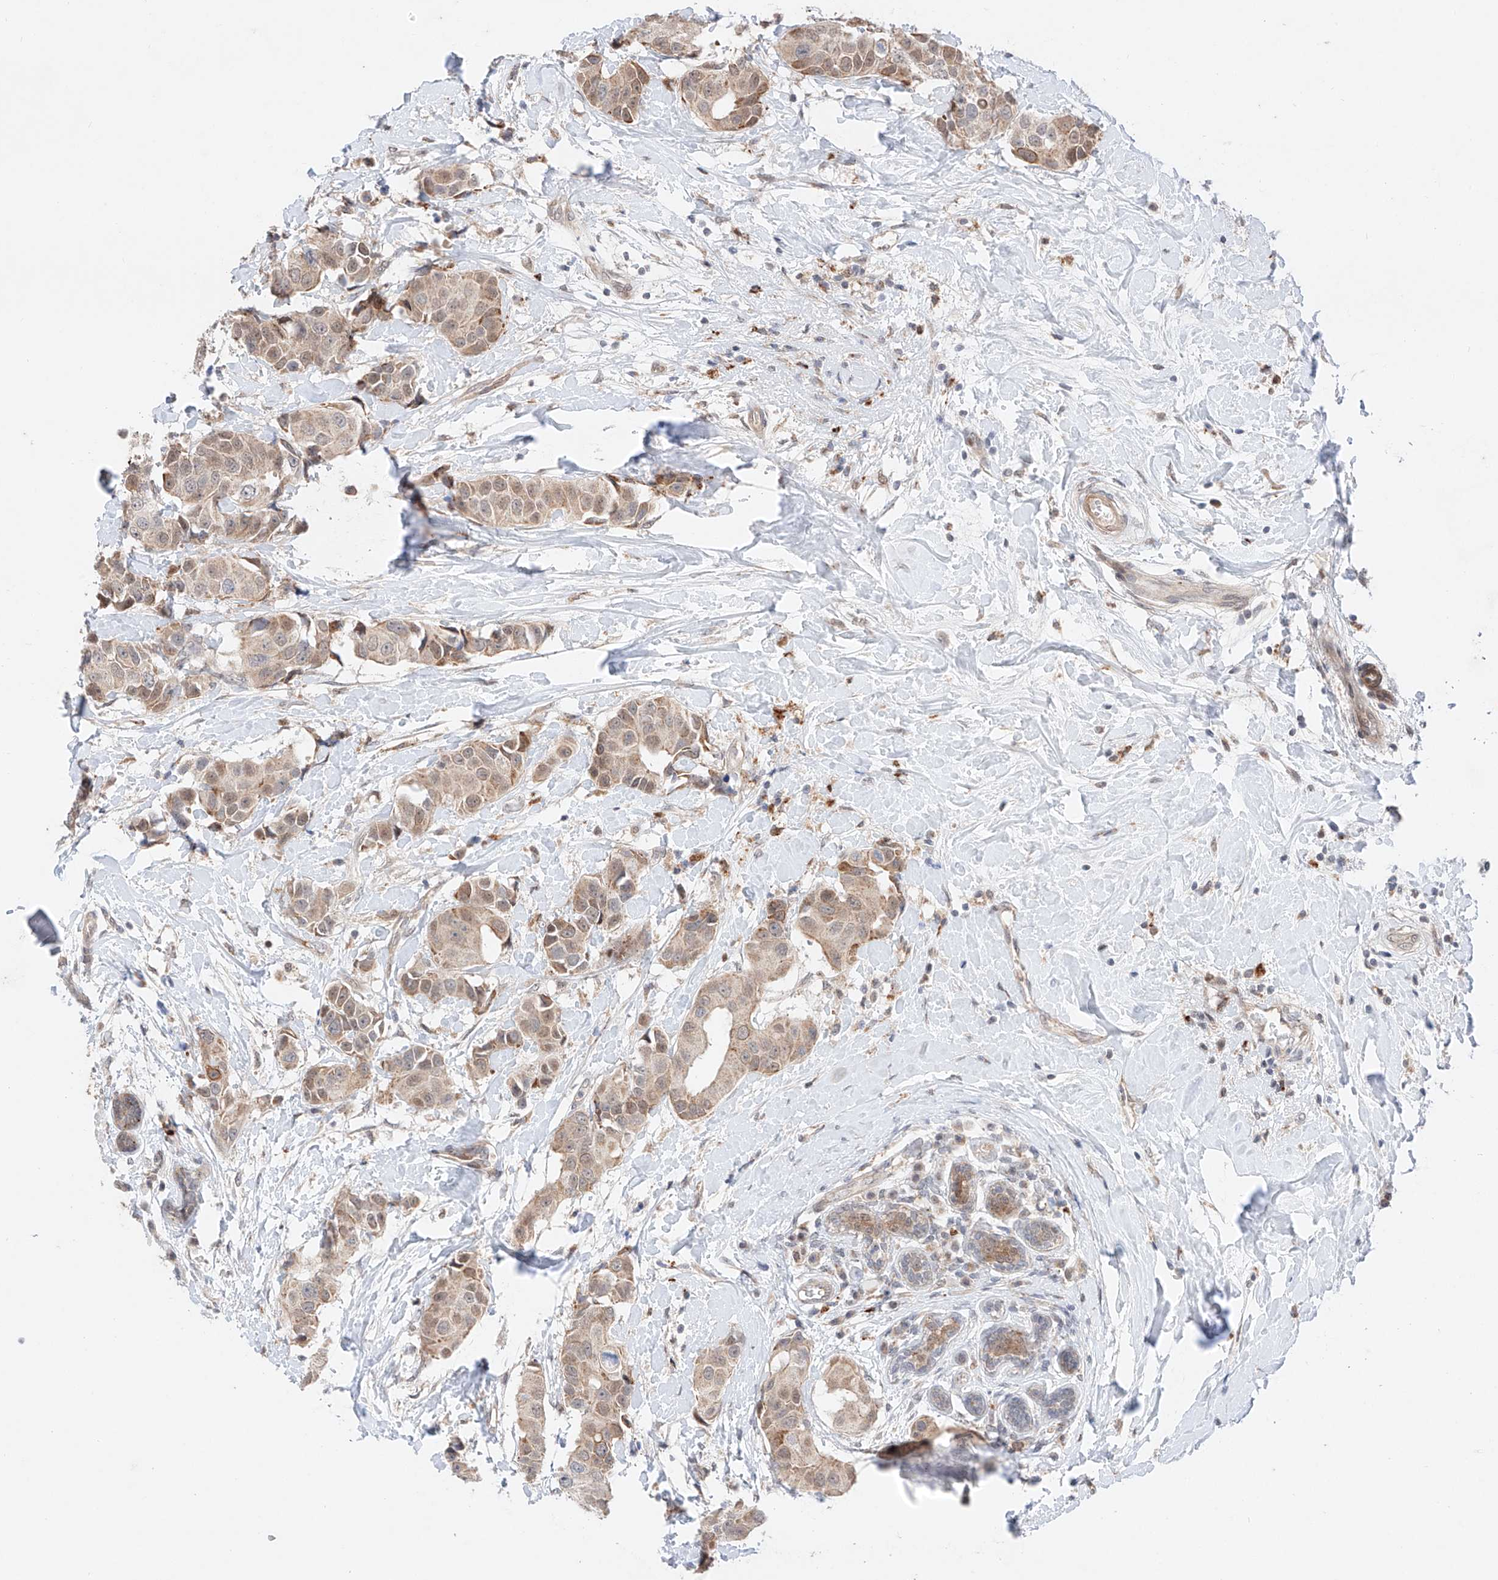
{"staining": {"intensity": "weak", "quantity": ">75%", "location": "cytoplasmic/membranous,nuclear"}, "tissue": "breast cancer", "cell_type": "Tumor cells", "image_type": "cancer", "snomed": [{"axis": "morphology", "description": "Normal tissue, NOS"}, {"axis": "morphology", "description": "Duct carcinoma"}, {"axis": "topography", "description": "Breast"}], "caption": "Tumor cells exhibit low levels of weak cytoplasmic/membranous and nuclear staining in about >75% of cells in human infiltrating ductal carcinoma (breast).", "gene": "GCNT1", "patient": {"sex": "female", "age": 39}}